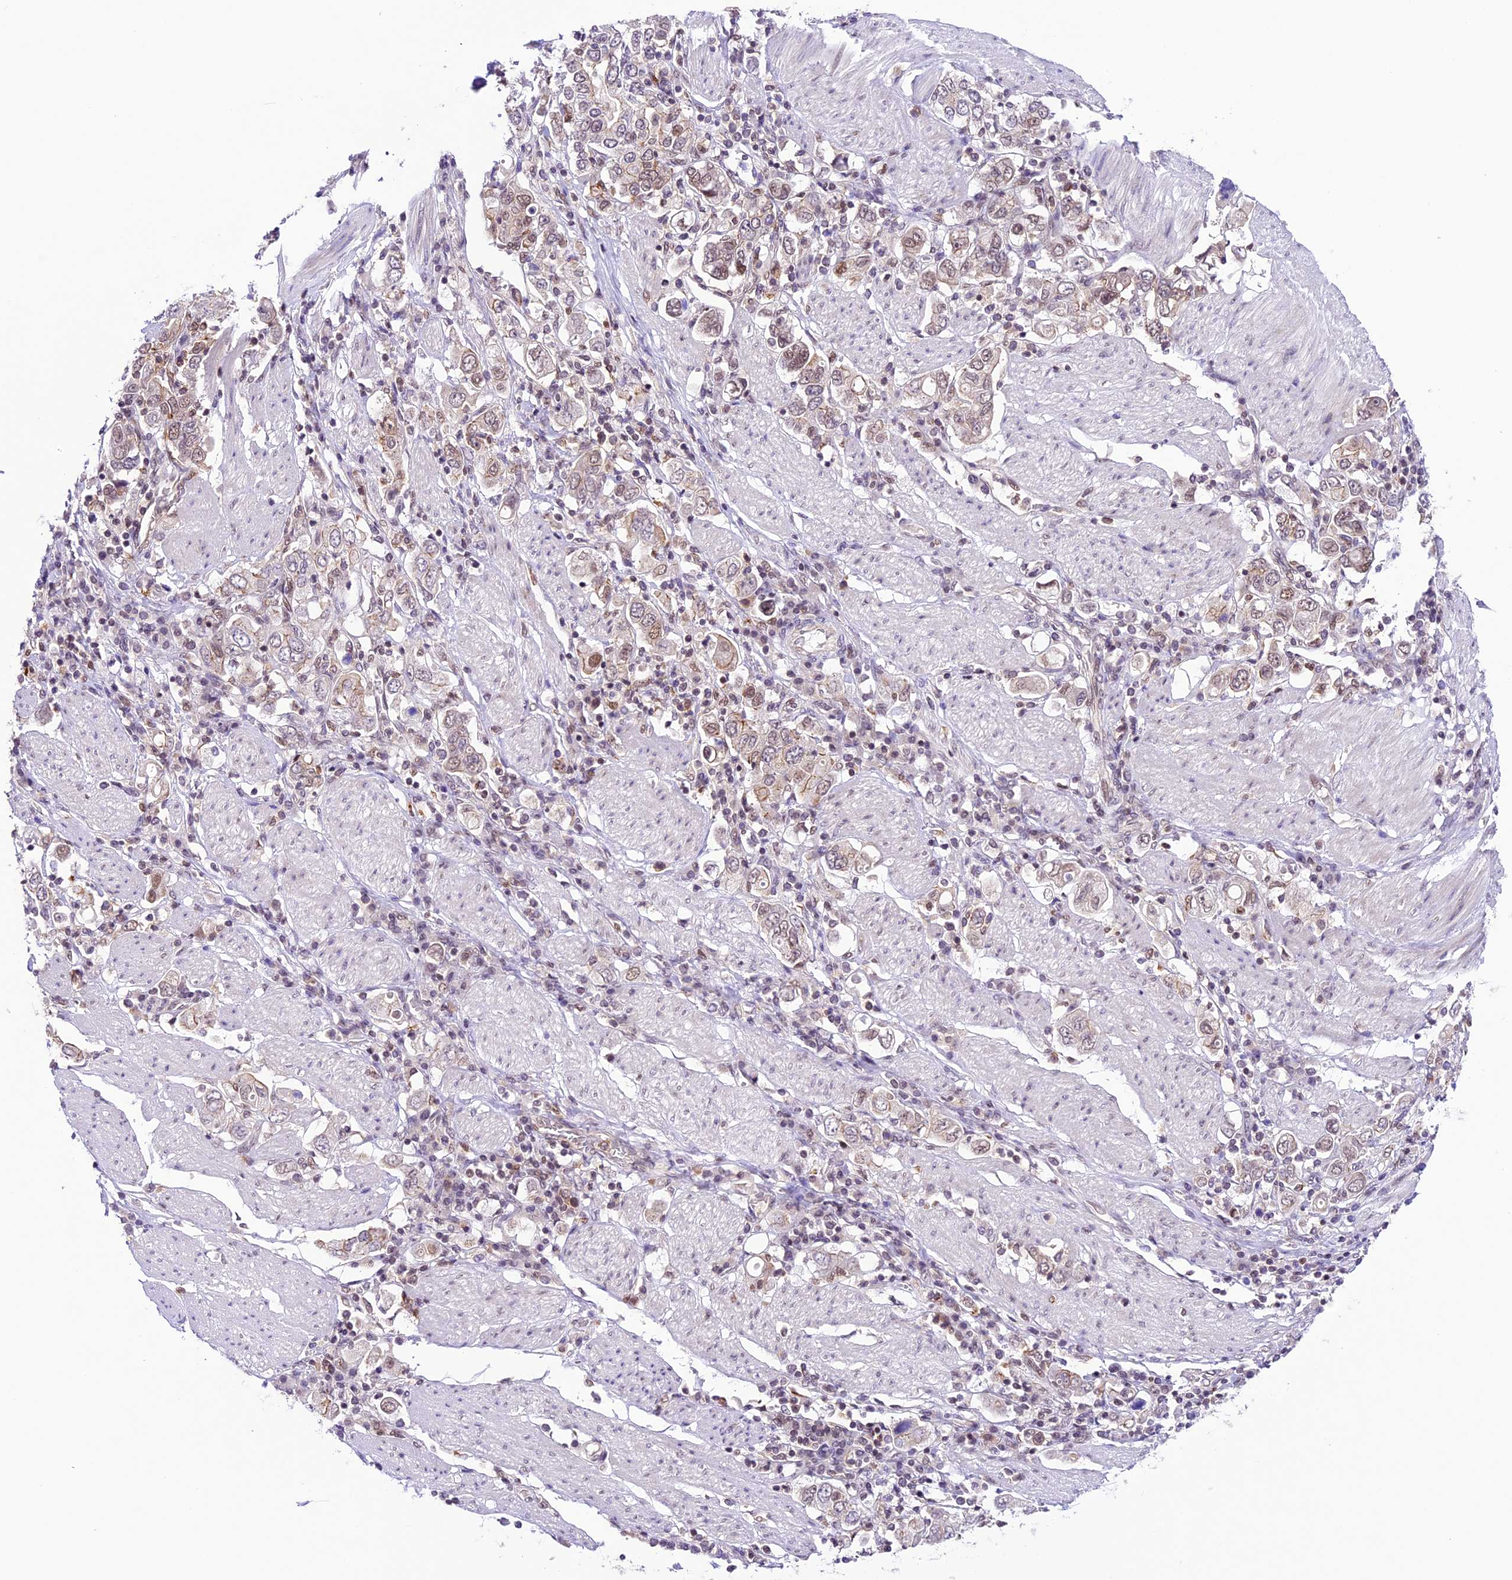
{"staining": {"intensity": "weak", "quantity": "25%-75%", "location": "nuclear"}, "tissue": "stomach cancer", "cell_type": "Tumor cells", "image_type": "cancer", "snomed": [{"axis": "morphology", "description": "Adenocarcinoma, NOS"}, {"axis": "topography", "description": "Stomach, upper"}], "caption": "A photomicrograph of human stomach adenocarcinoma stained for a protein exhibits weak nuclear brown staining in tumor cells.", "gene": "SHKBP1", "patient": {"sex": "male", "age": 62}}